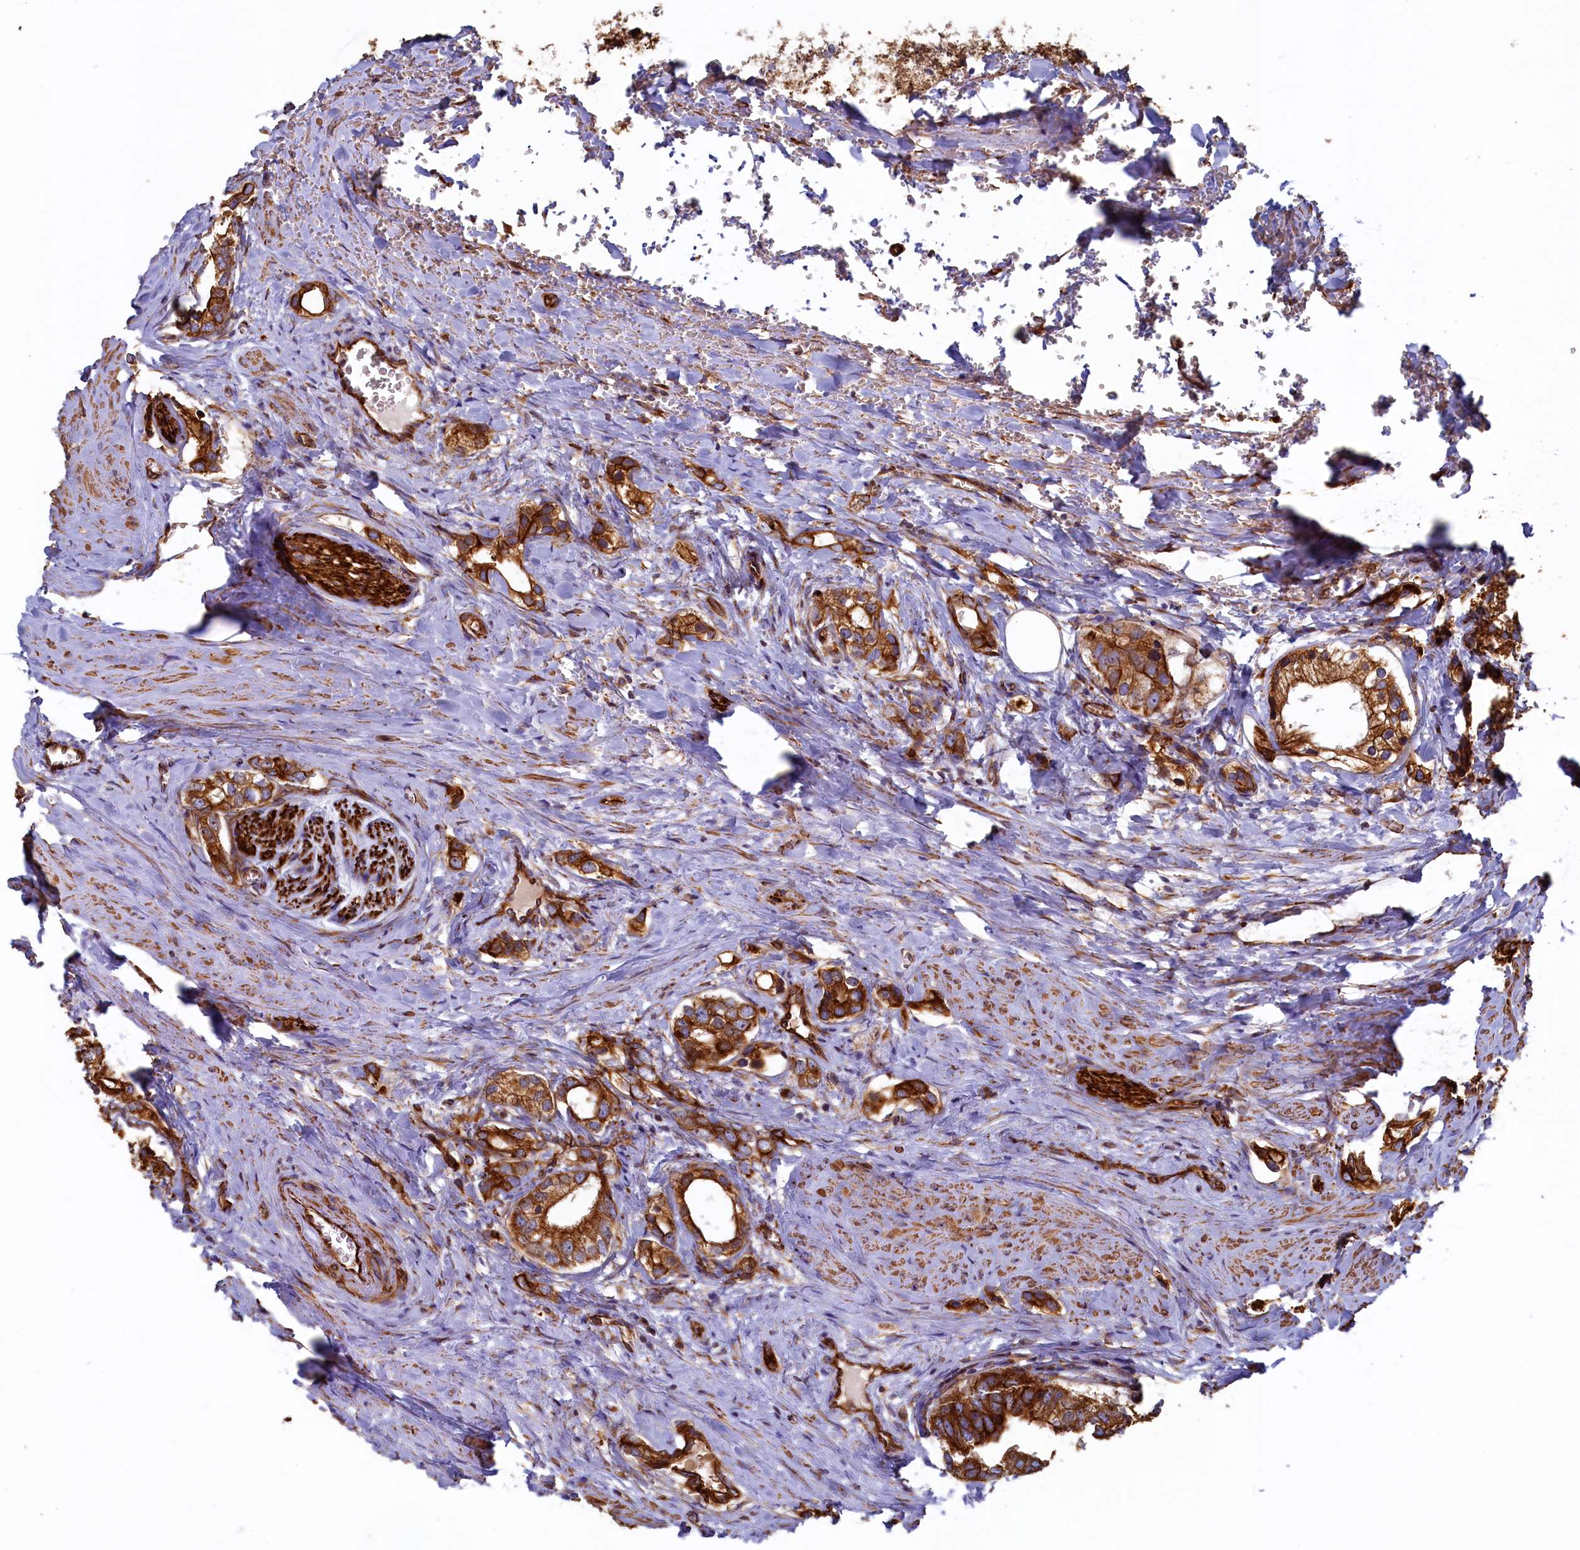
{"staining": {"intensity": "strong", "quantity": ">75%", "location": "cytoplasmic/membranous"}, "tissue": "prostate cancer", "cell_type": "Tumor cells", "image_type": "cancer", "snomed": [{"axis": "morphology", "description": "Adenocarcinoma, High grade"}, {"axis": "topography", "description": "Prostate"}], "caption": "A brown stain labels strong cytoplasmic/membranous expression of a protein in human prostate adenocarcinoma (high-grade) tumor cells.", "gene": "LRRC57", "patient": {"sex": "male", "age": 66}}